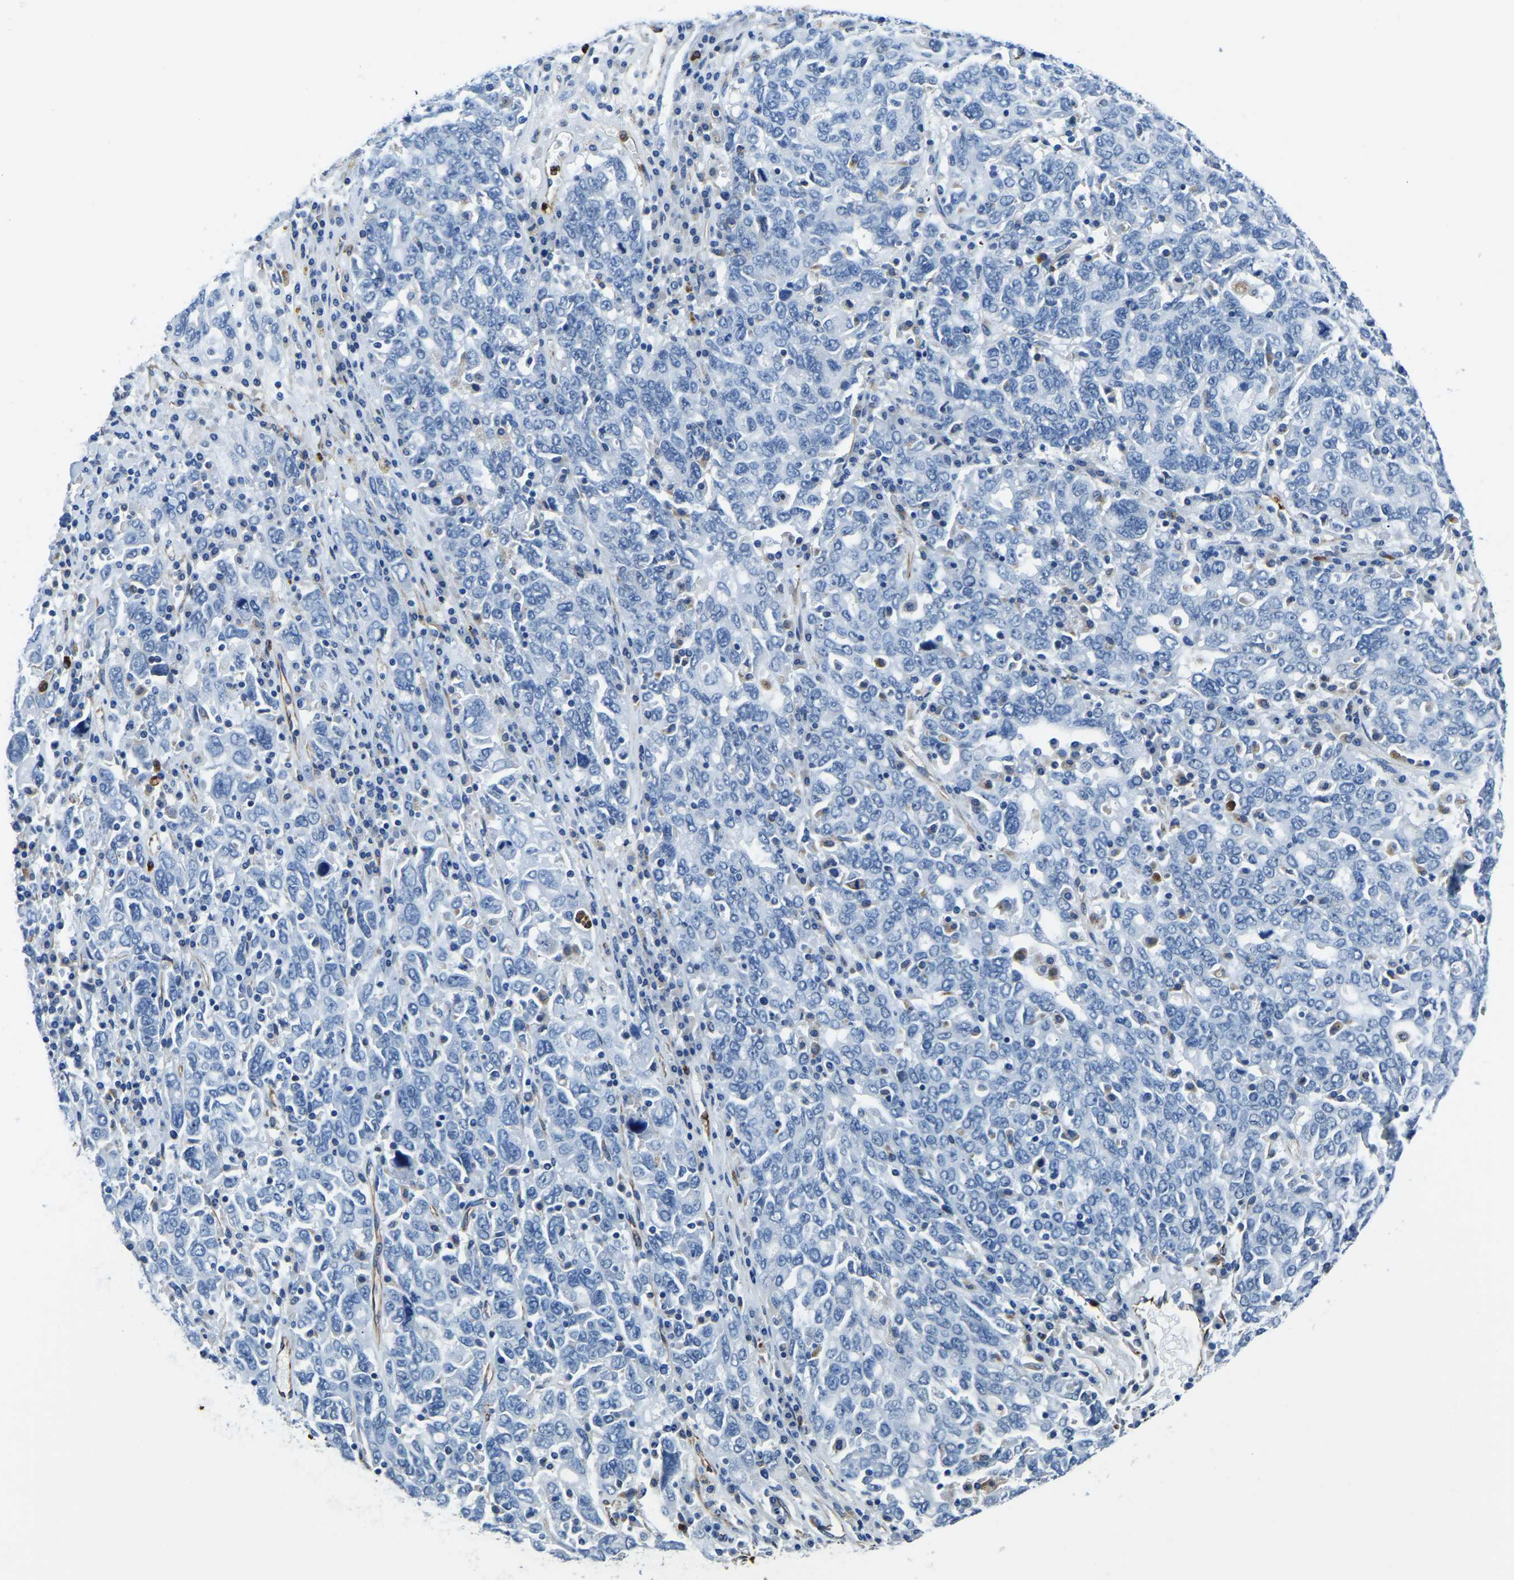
{"staining": {"intensity": "negative", "quantity": "none", "location": "none"}, "tissue": "ovarian cancer", "cell_type": "Tumor cells", "image_type": "cancer", "snomed": [{"axis": "morphology", "description": "Carcinoma, endometroid"}, {"axis": "topography", "description": "Ovary"}], "caption": "This is an IHC photomicrograph of ovarian cancer (endometroid carcinoma). There is no expression in tumor cells.", "gene": "MS4A3", "patient": {"sex": "female", "age": 62}}